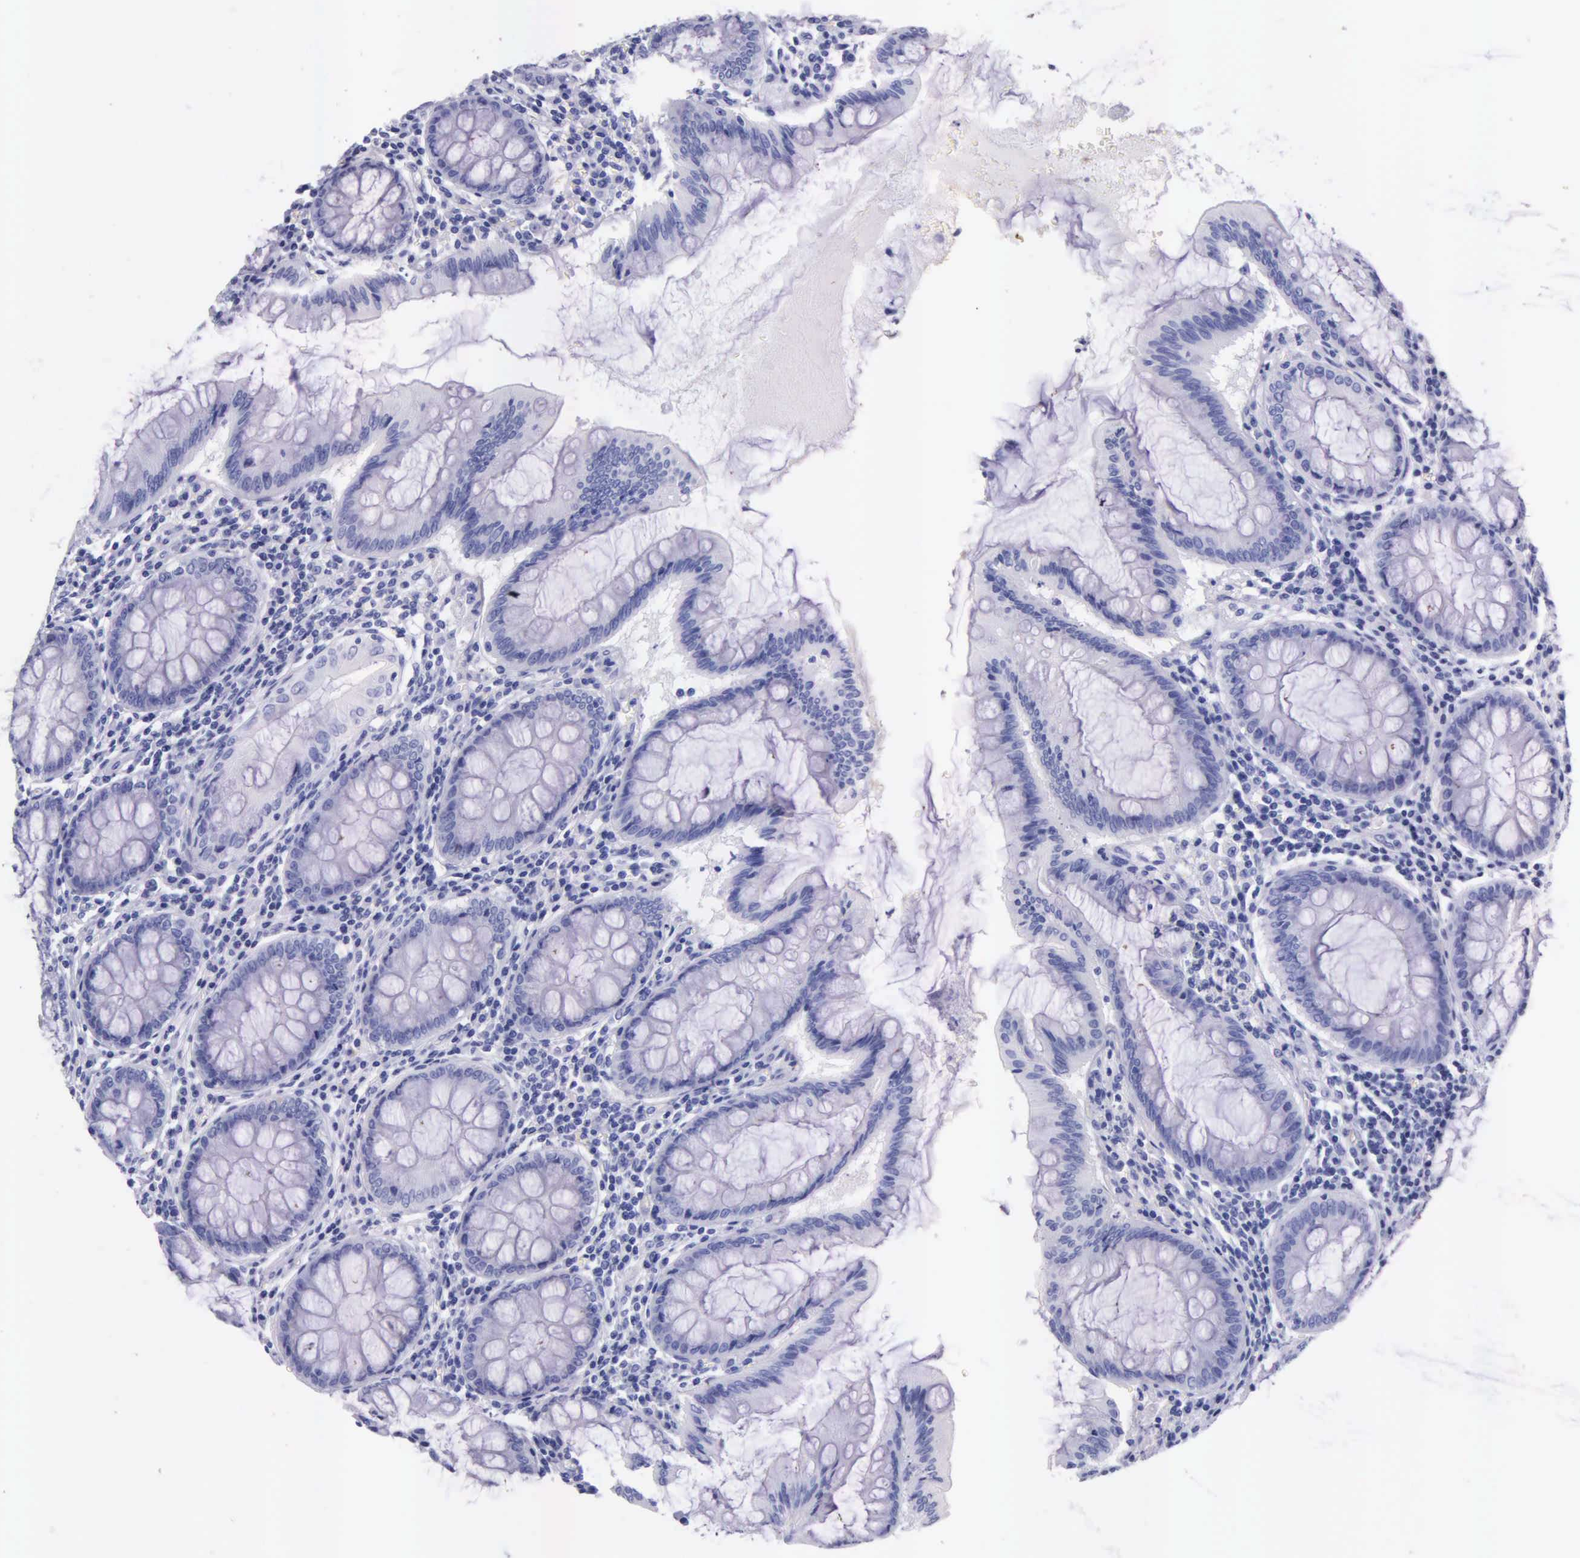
{"staining": {"intensity": "negative", "quantity": "none", "location": "none"}, "tissue": "colon", "cell_type": "Endothelial cells", "image_type": "normal", "snomed": [{"axis": "morphology", "description": "Normal tissue, NOS"}, {"axis": "topography", "description": "Colon"}], "caption": "A histopathology image of human colon is negative for staining in endothelial cells. Nuclei are stained in blue.", "gene": "KLK2", "patient": {"sex": "male", "age": 62}}